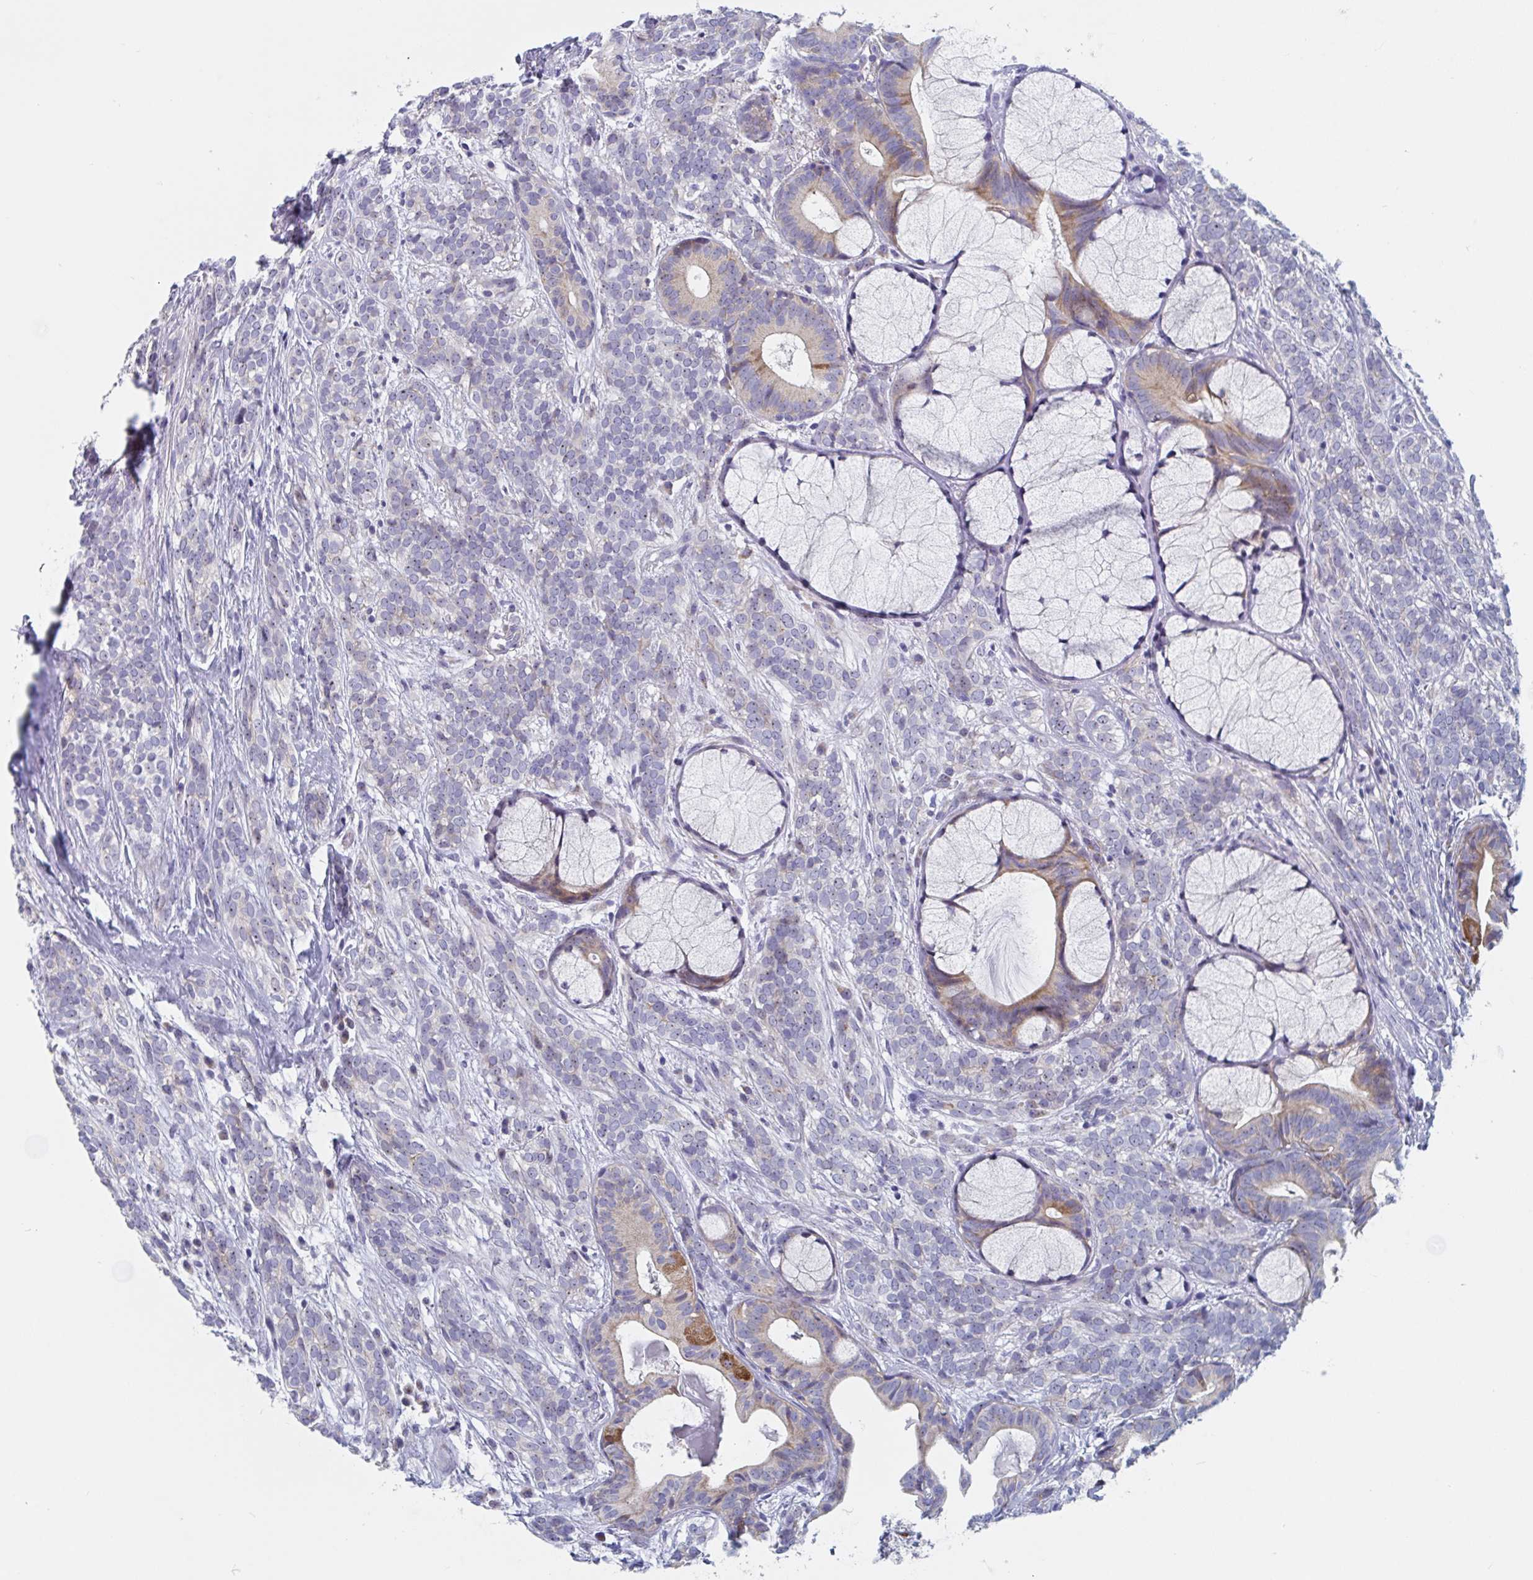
{"staining": {"intensity": "negative", "quantity": "none", "location": "none"}, "tissue": "head and neck cancer", "cell_type": "Tumor cells", "image_type": "cancer", "snomed": [{"axis": "morphology", "description": "Adenocarcinoma, NOS"}, {"axis": "topography", "description": "Head-Neck"}], "caption": "The image exhibits no staining of tumor cells in head and neck cancer.", "gene": "MRPL53", "patient": {"sex": "female", "age": 57}}